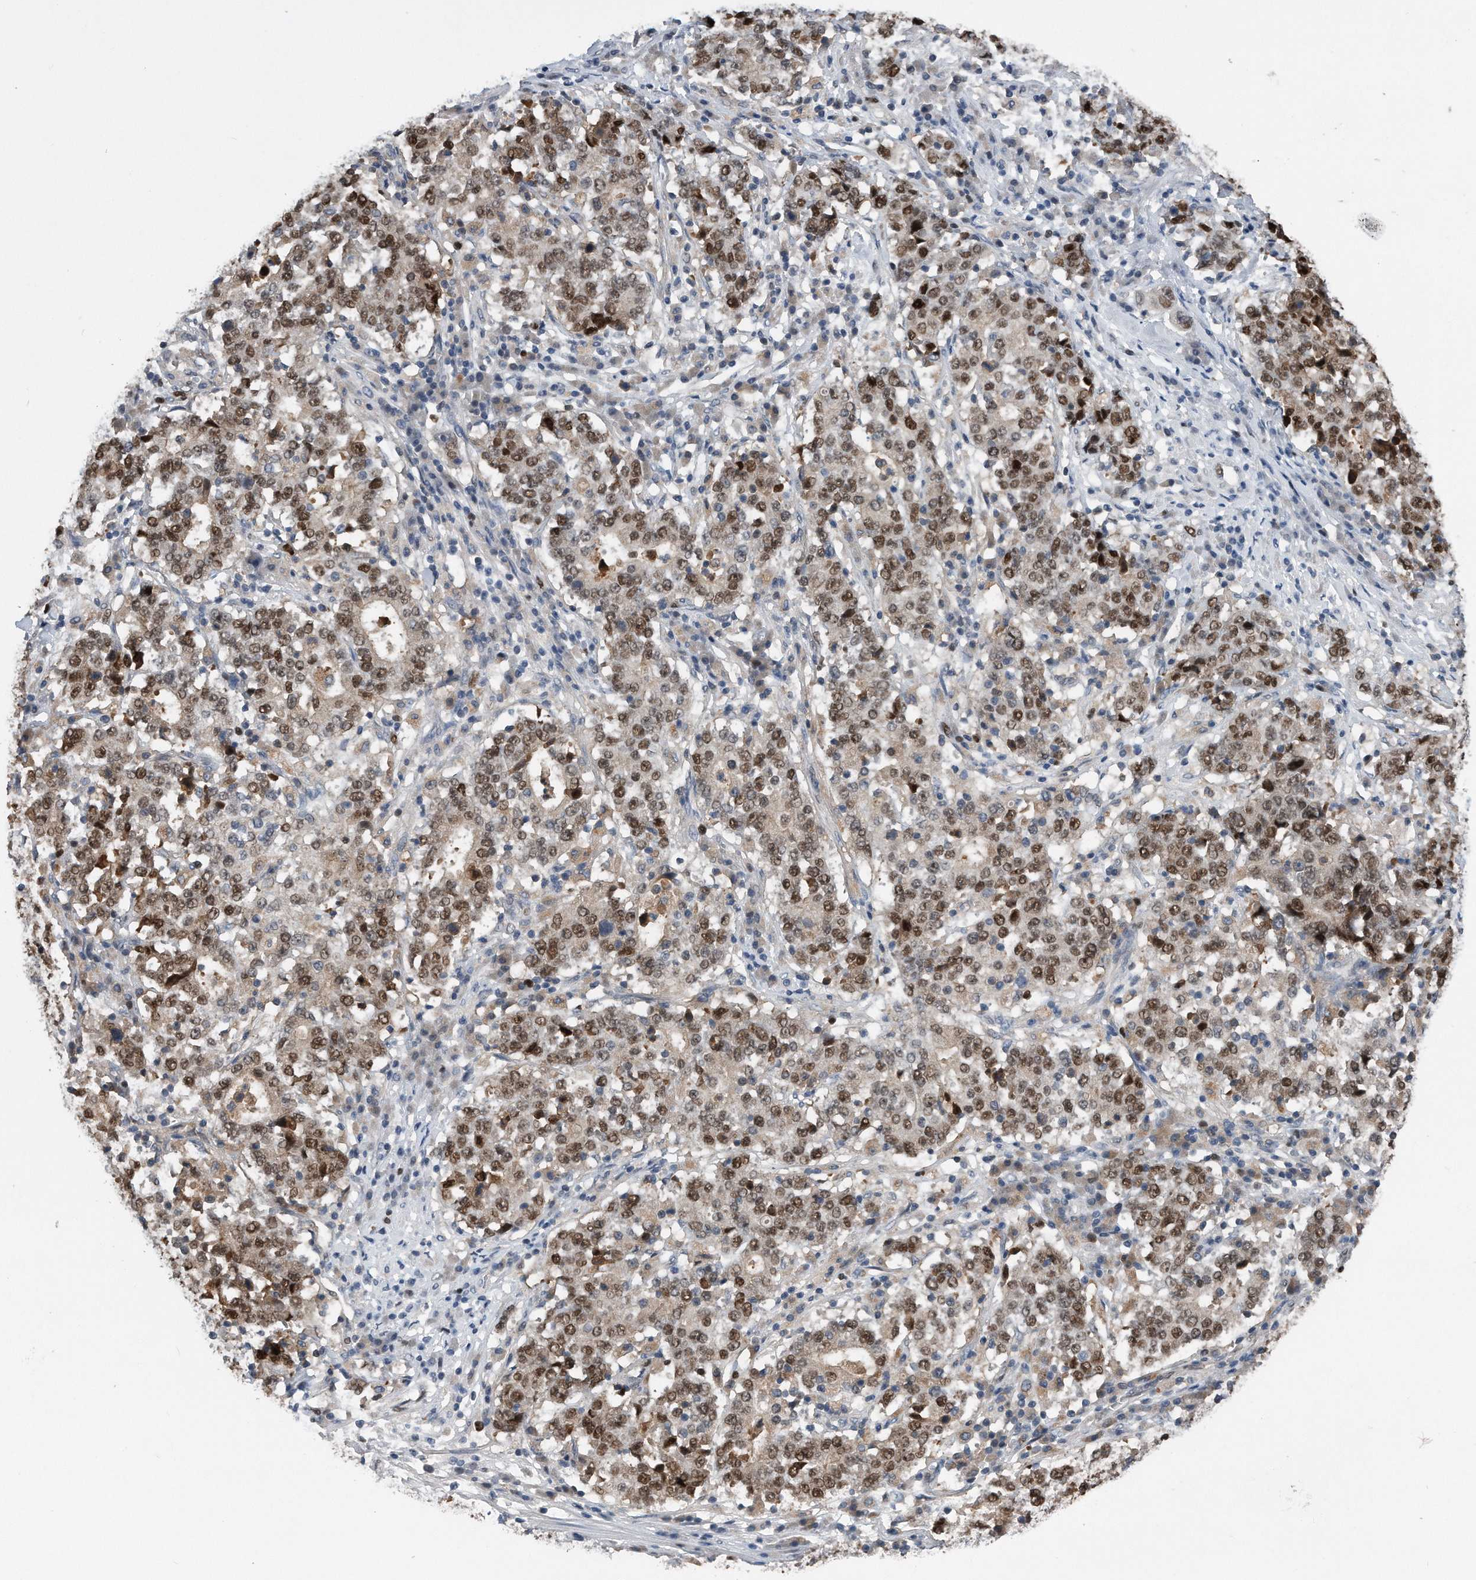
{"staining": {"intensity": "moderate", "quantity": ">75%", "location": "nuclear"}, "tissue": "stomach cancer", "cell_type": "Tumor cells", "image_type": "cancer", "snomed": [{"axis": "morphology", "description": "Adenocarcinoma, NOS"}, {"axis": "topography", "description": "Stomach"}], "caption": "DAB (3,3'-diaminobenzidine) immunohistochemical staining of adenocarcinoma (stomach) reveals moderate nuclear protein positivity in about >75% of tumor cells.", "gene": "PCNA", "patient": {"sex": "male", "age": 59}}